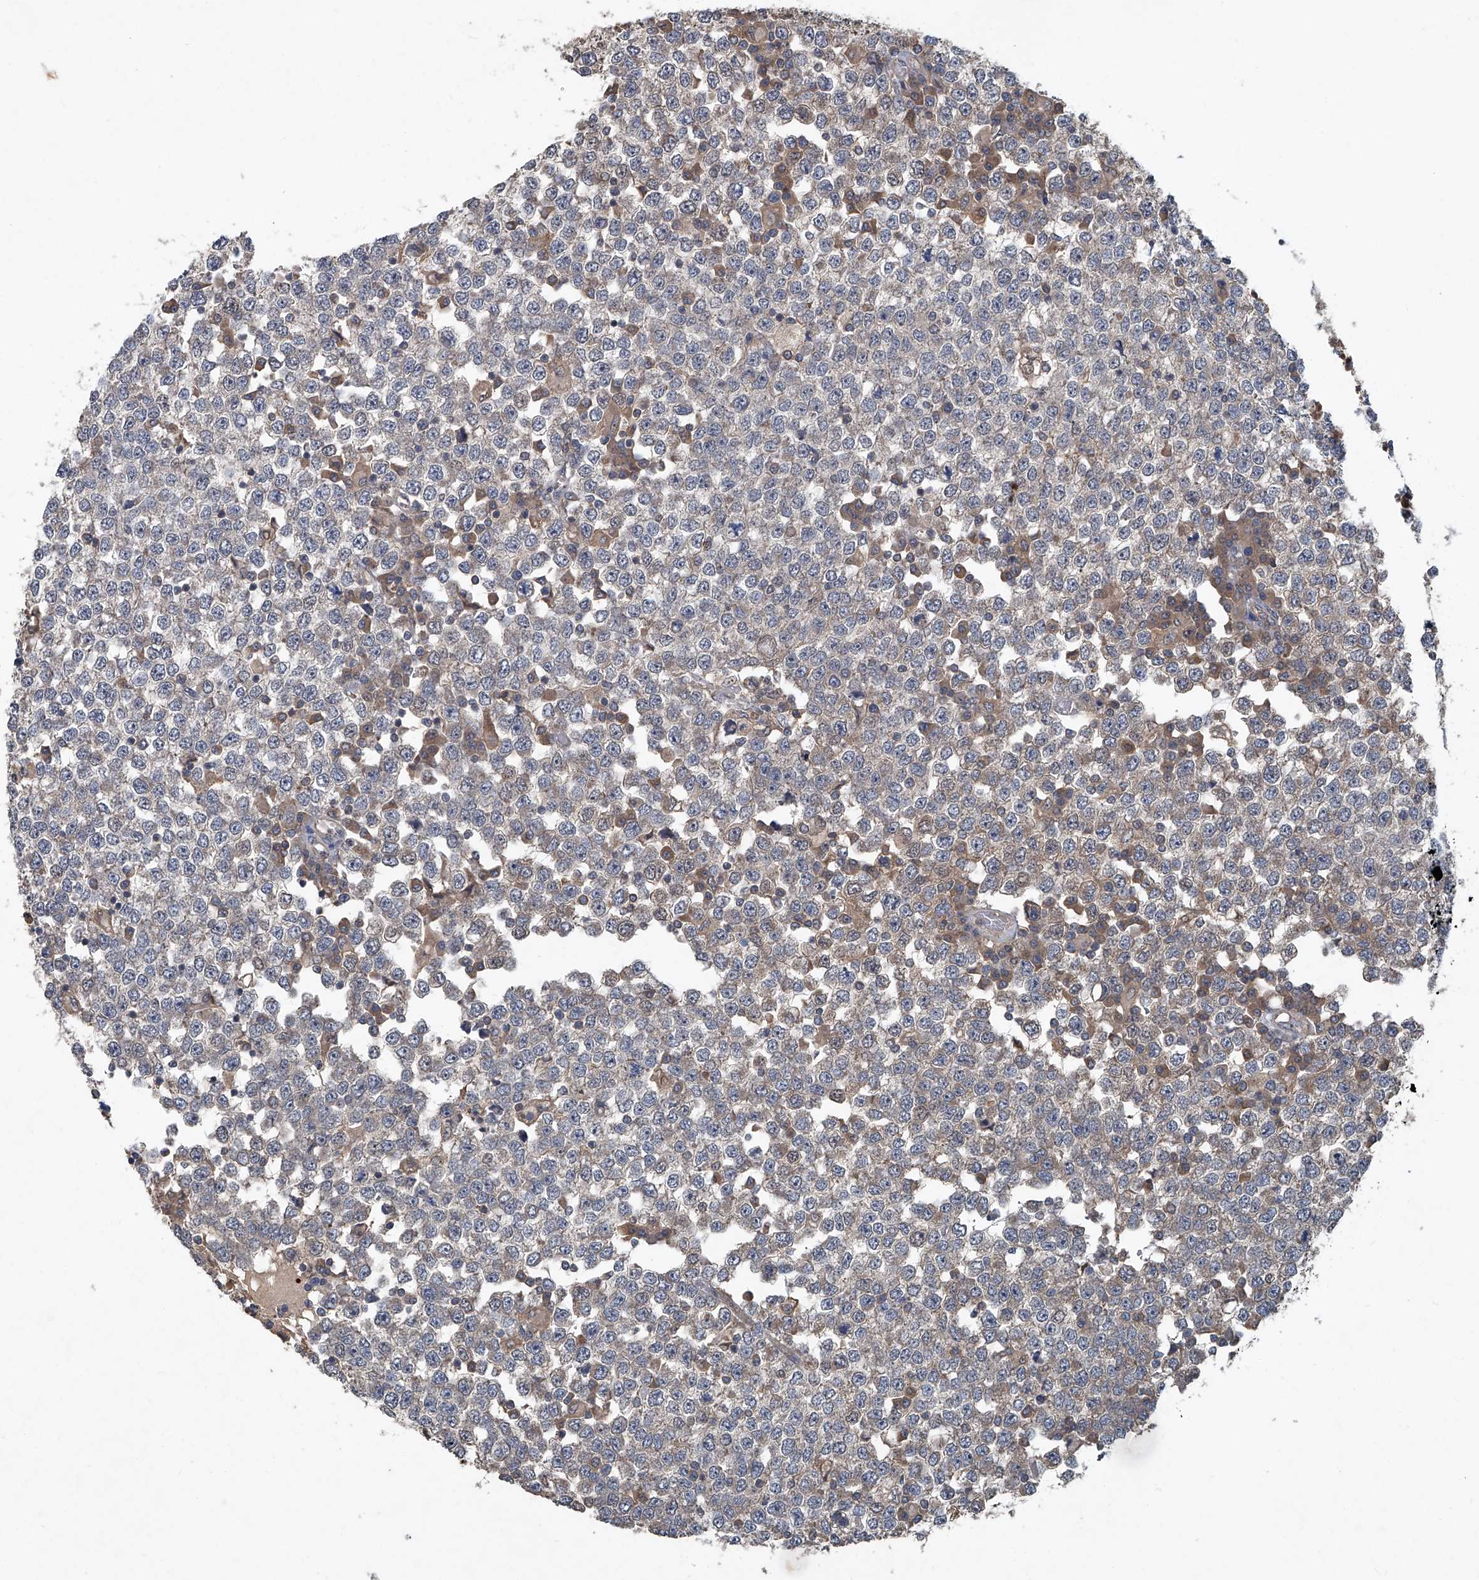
{"staining": {"intensity": "negative", "quantity": "none", "location": "none"}, "tissue": "testis cancer", "cell_type": "Tumor cells", "image_type": "cancer", "snomed": [{"axis": "morphology", "description": "Seminoma, NOS"}, {"axis": "topography", "description": "Testis"}], "caption": "Testis seminoma was stained to show a protein in brown. There is no significant expression in tumor cells.", "gene": "ANKRD34A", "patient": {"sex": "male", "age": 65}}